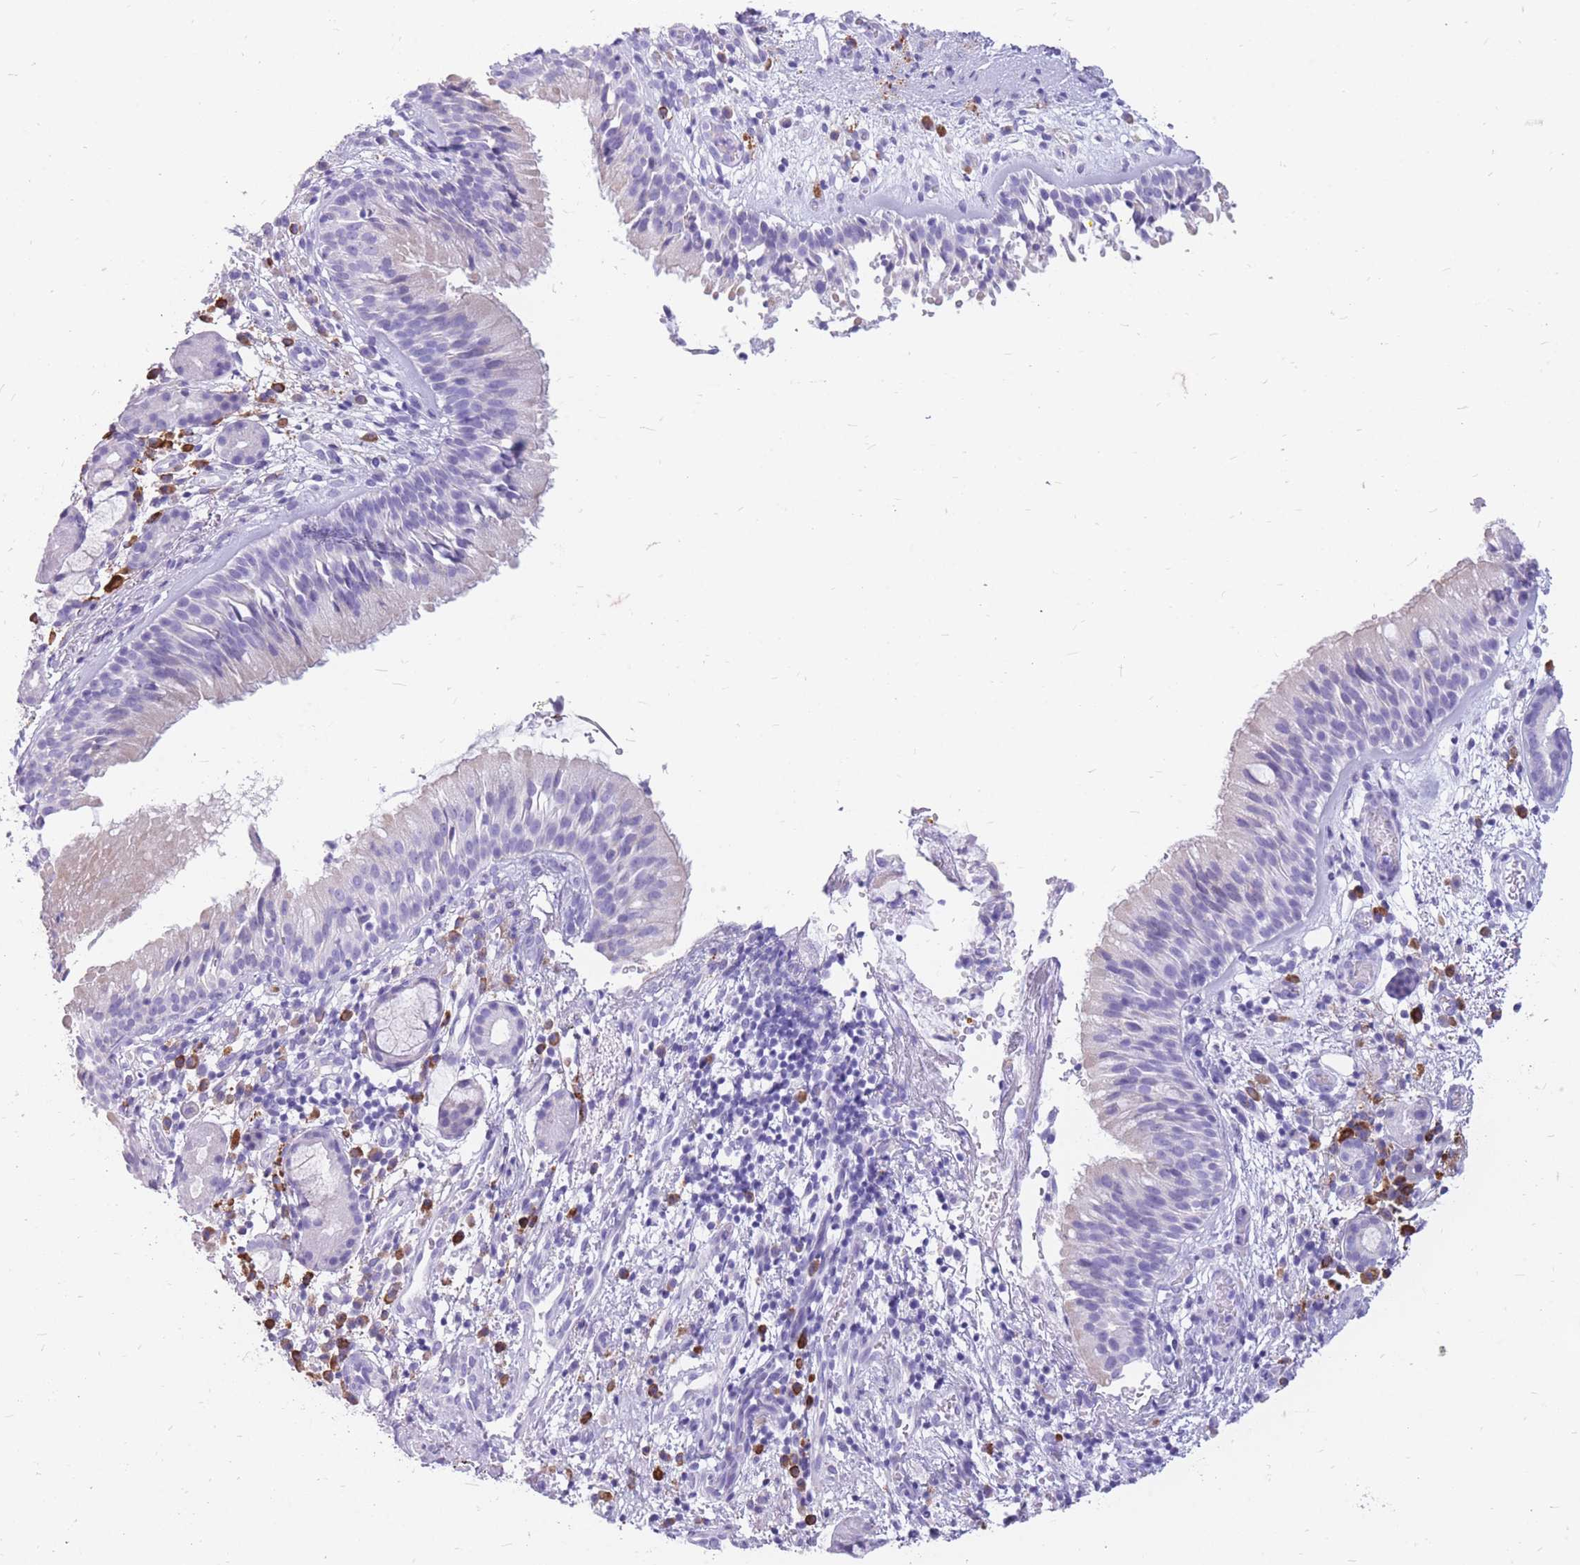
{"staining": {"intensity": "negative", "quantity": "none", "location": "none"}, "tissue": "nasopharynx", "cell_type": "Respiratory epithelial cells", "image_type": "normal", "snomed": [{"axis": "morphology", "description": "Normal tissue, NOS"}, {"axis": "topography", "description": "Nasopharynx"}], "caption": "Respiratory epithelial cells are negative for protein expression in normal human nasopharynx. (DAB (3,3'-diaminobenzidine) IHC, high magnification).", "gene": "ZFP37", "patient": {"sex": "male", "age": 65}}